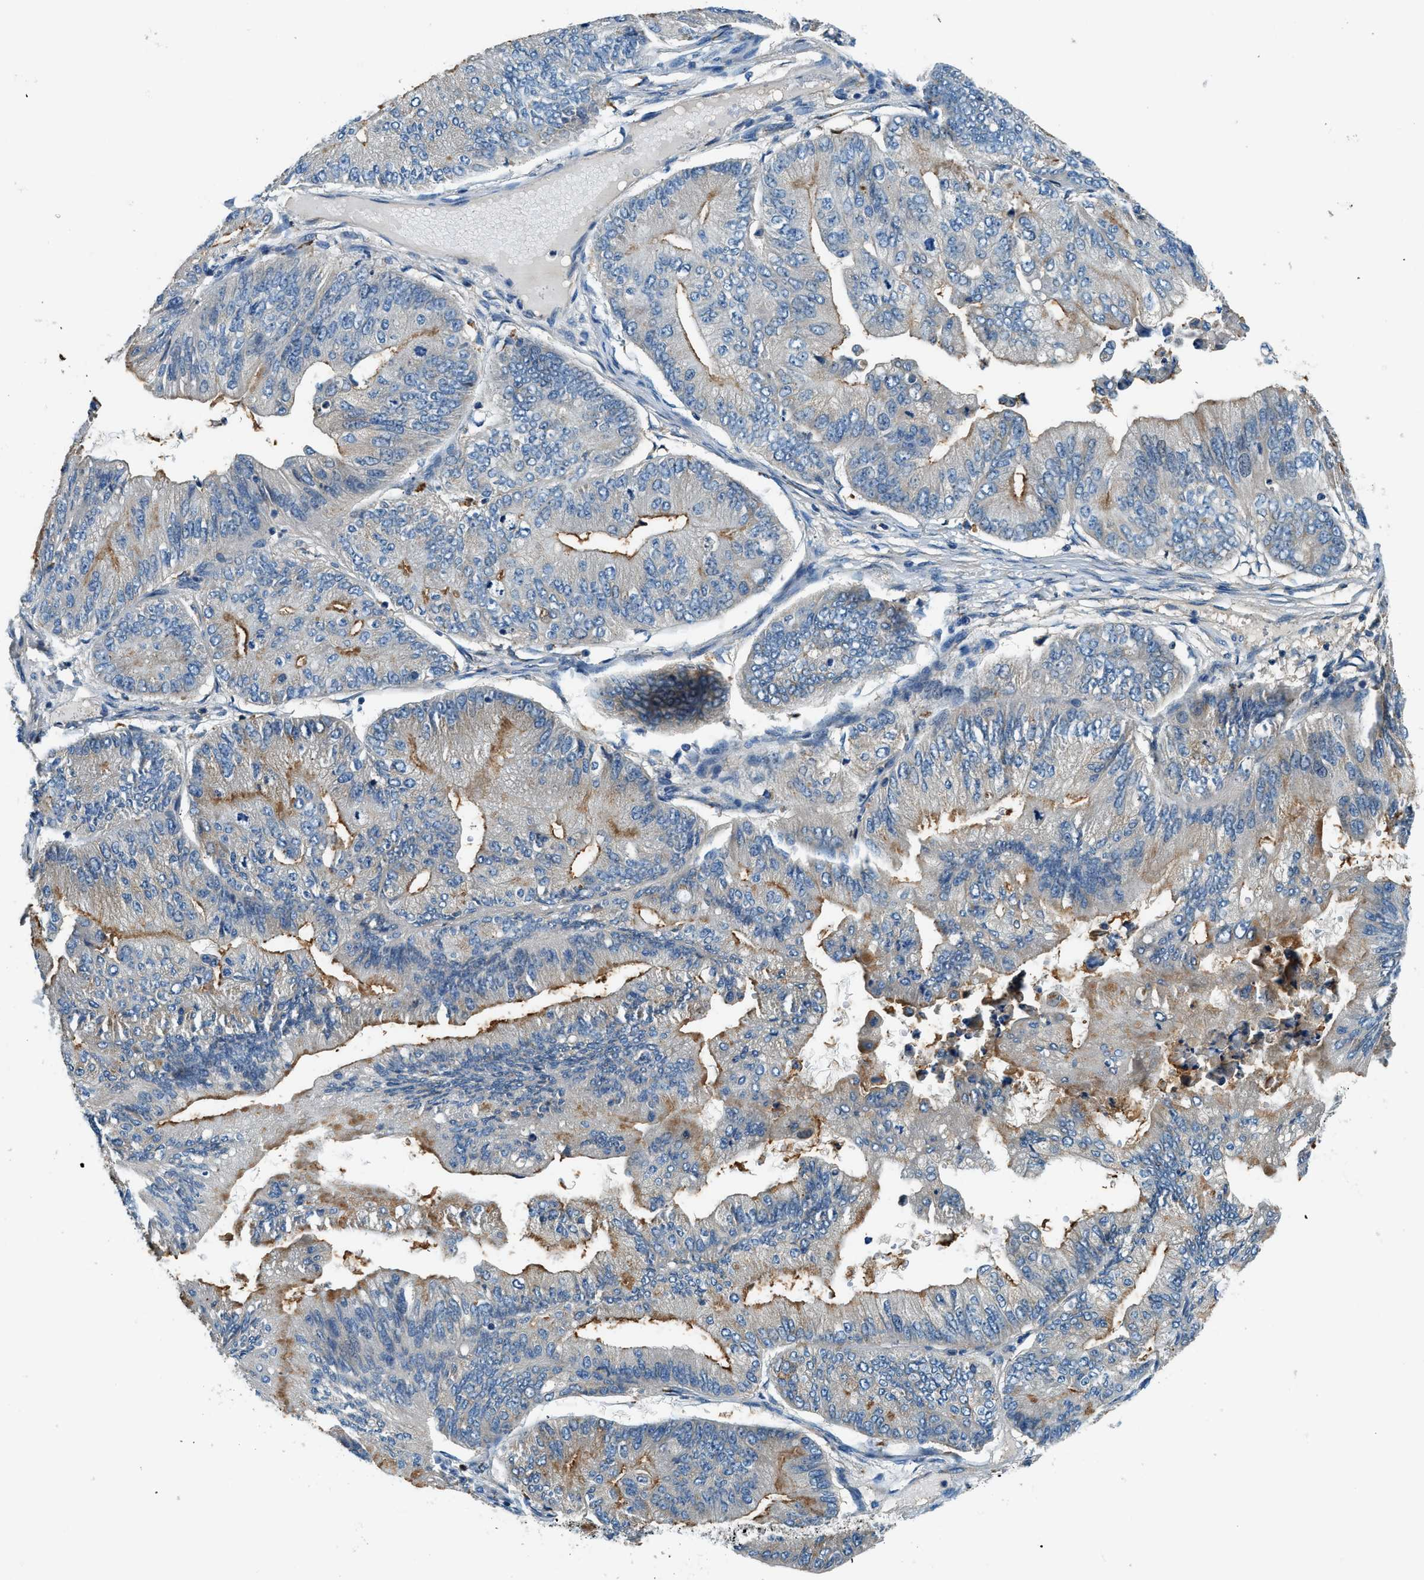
{"staining": {"intensity": "moderate", "quantity": "<25%", "location": "cytoplasmic/membranous"}, "tissue": "ovarian cancer", "cell_type": "Tumor cells", "image_type": "cancer", "snomed": [{"axis": "morphology", "description": "Cystadenocarcinoma, mucinous, NOS"}, {"axis": "topography", "description": "Ovary"}], "caption": "Tumor cells display moderate cytoplasmic/membranous expression in approximately <25% of cells in ovarian mucinous cystadenocarcinoma.", "gene": "SLC19A2", "patient": {"sex": "female", "age": 61}}